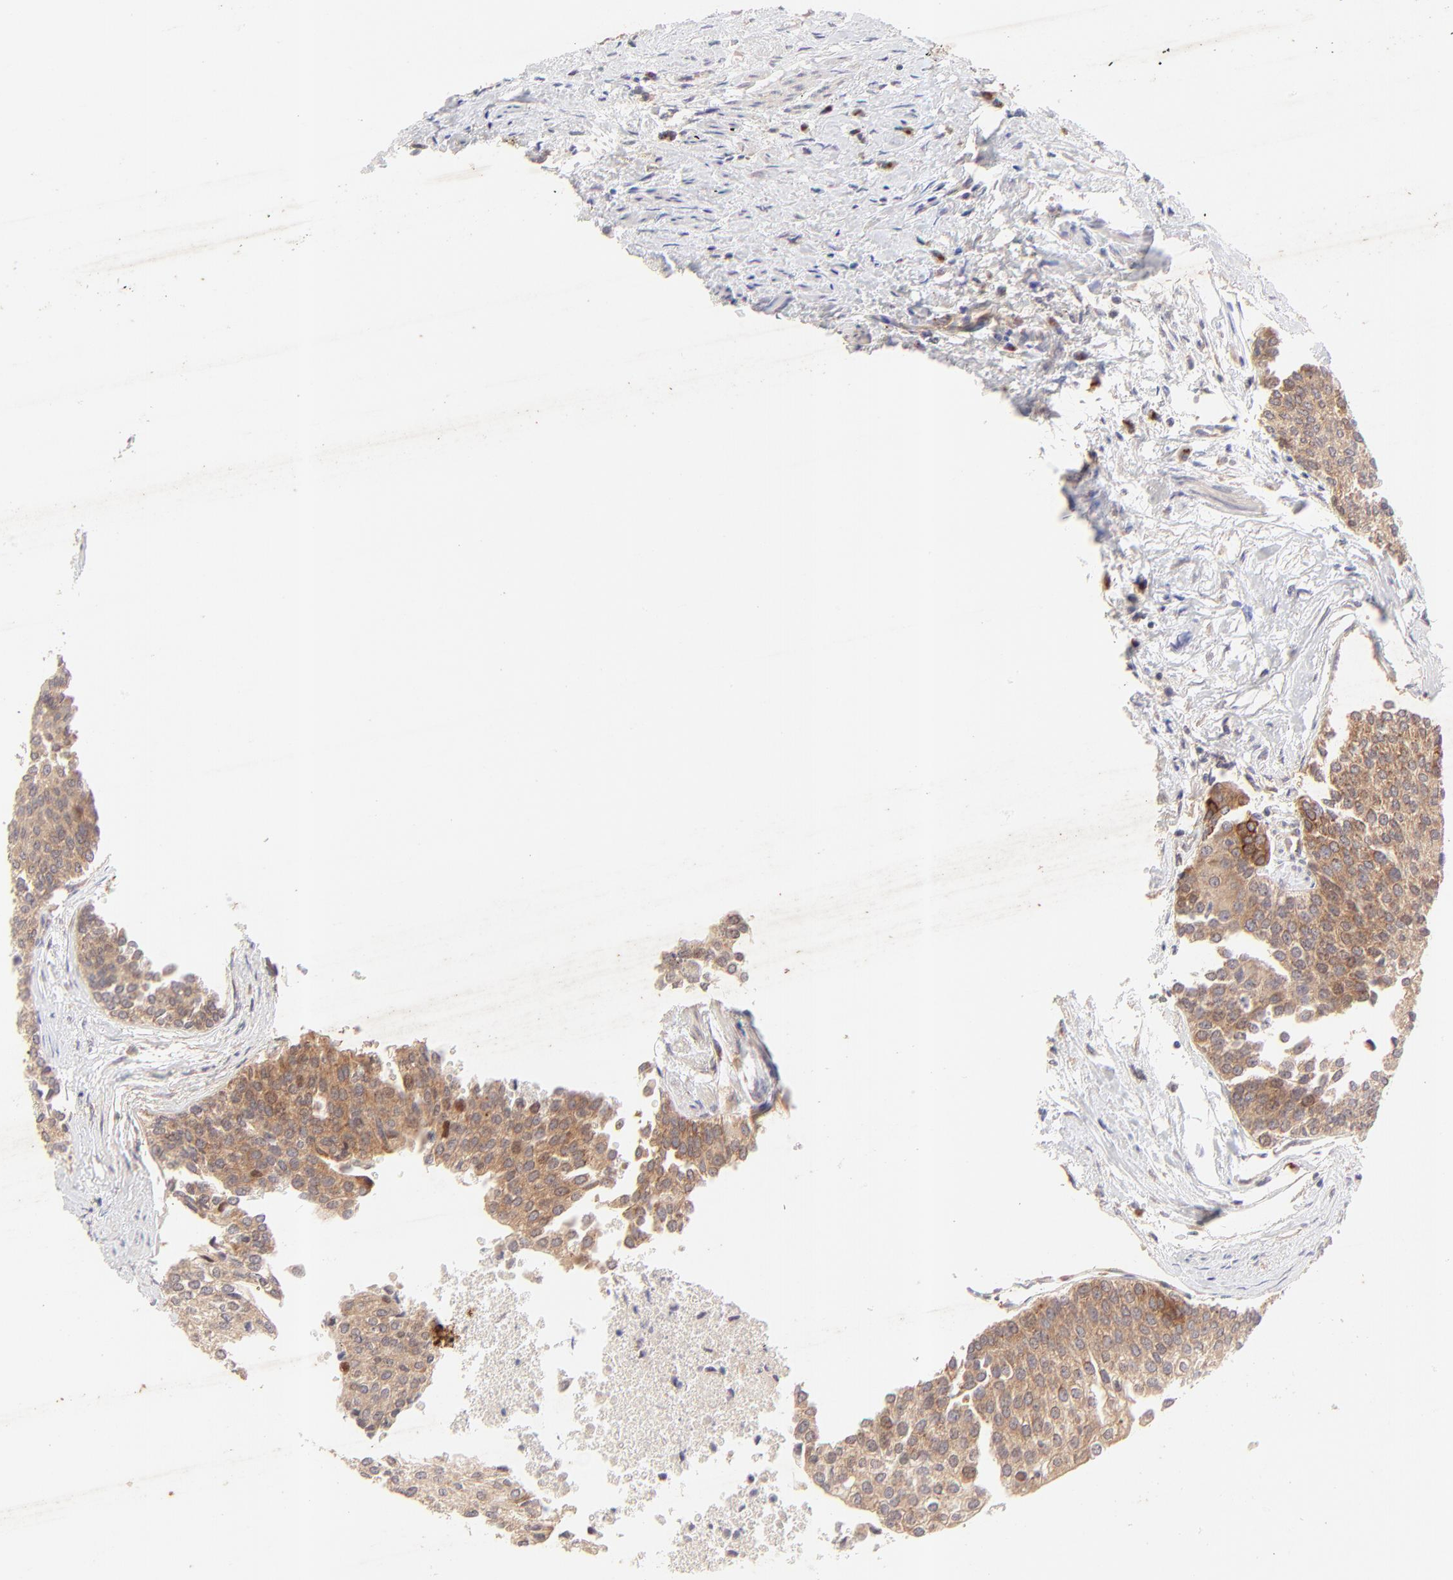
{"staining": {"intensity": "moderate", "quantity": ">75%", "location": "cytoplasmic/membranous"}, "tissue": "urothelial cancer", "cell_type": "Tumor cells", "image_type": "cancer", "snomed": [{"axis": "morphology", "description": "Urothelial carcinoma, Low grade"}, {"axis": "topography", "description": "Urinary bladder"}], "caption": "Urothelial carcinoma (low-grade) stained for a protein (brown) exhibits moderate cytoplasmic/membranous positive expression in about >75% of tumor cells.", "gene": "TNRC6B", "patient": {"sex": "female", "age": 73}}